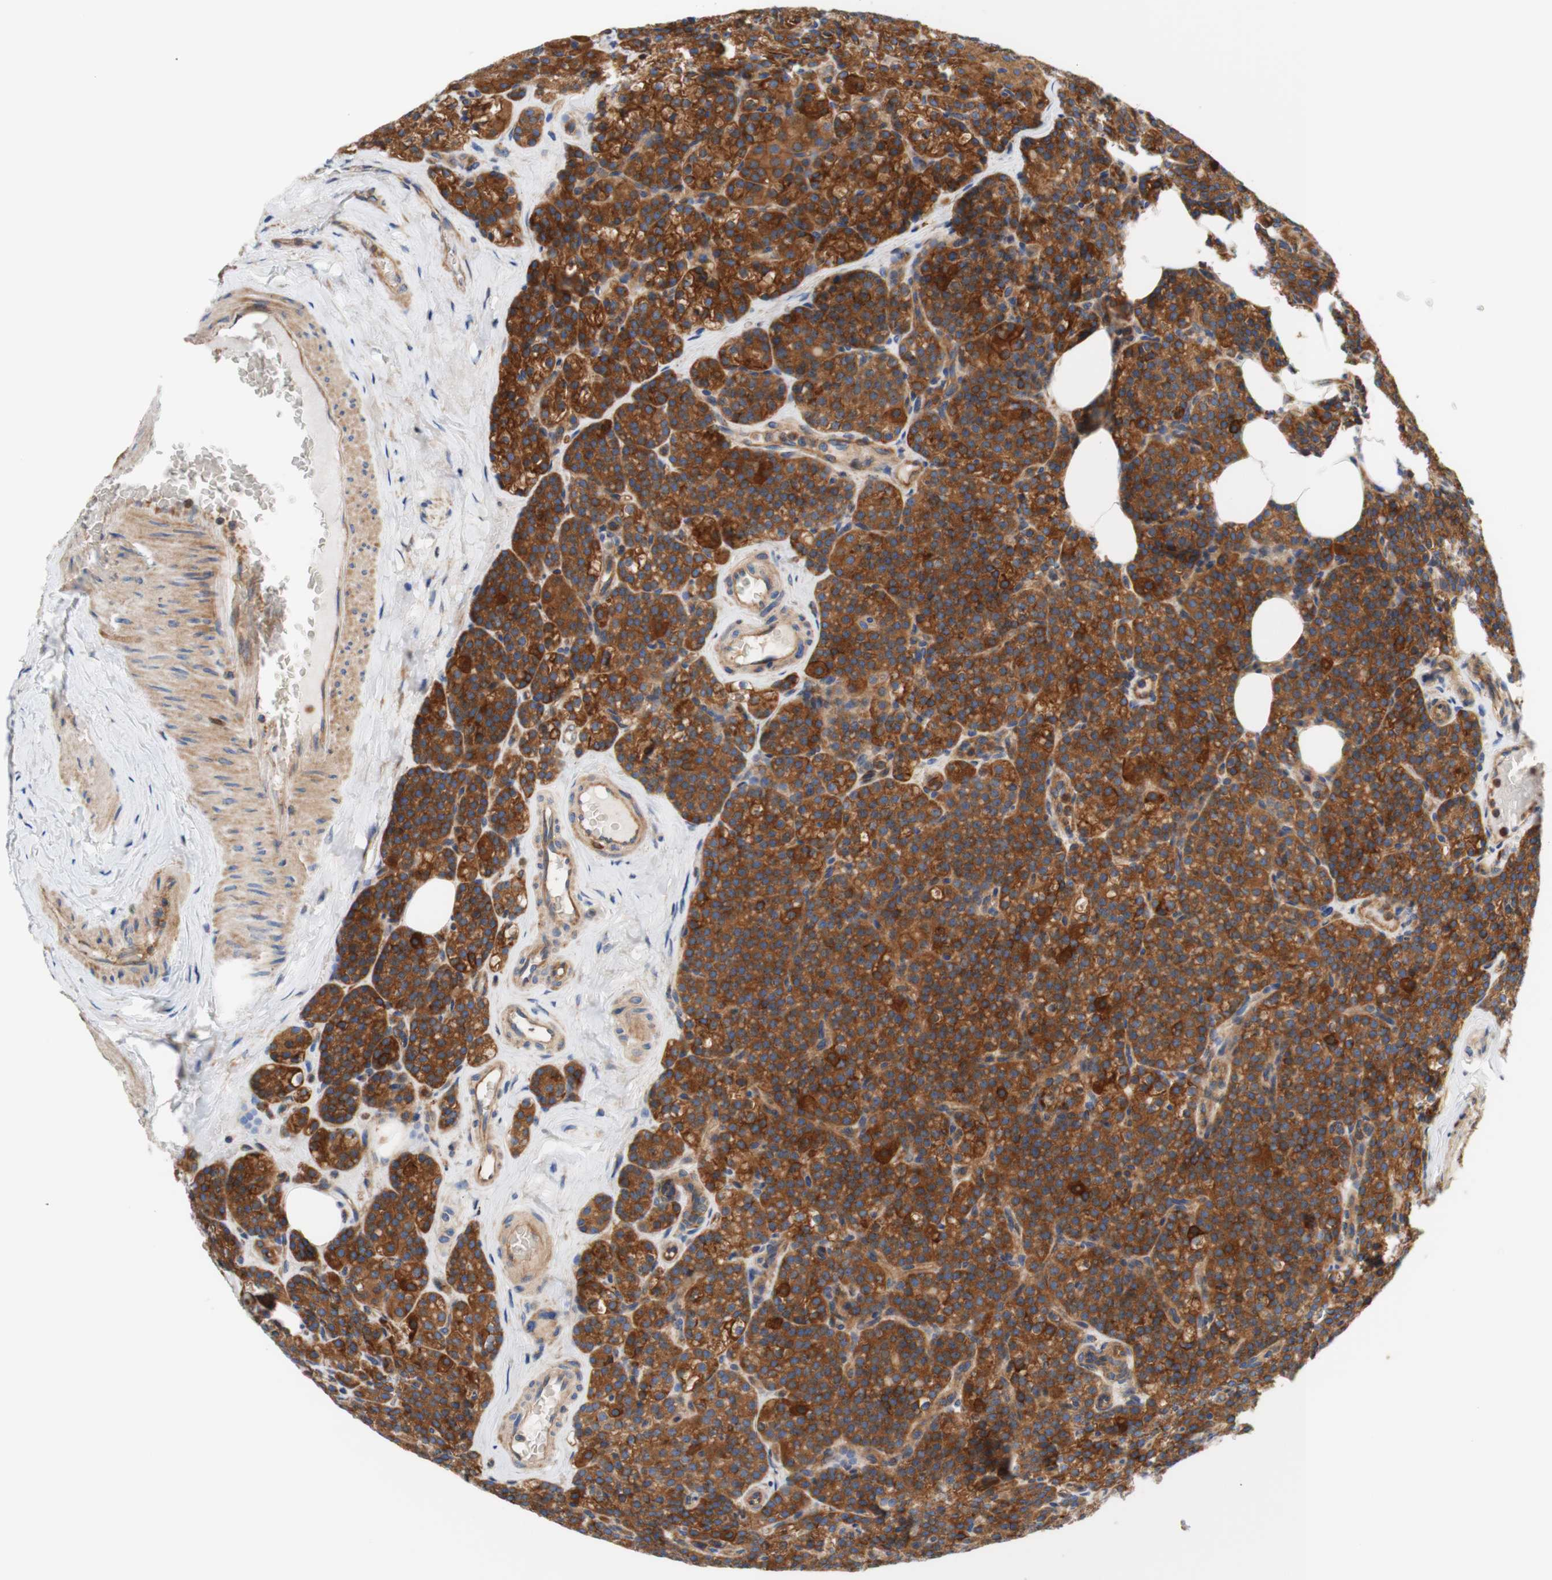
{"staining": {"intensity": "moderate", "quantity": ">75%", "location": "cytoplasmic/membranous"}, "tissue": "parathyroid gland", "cell_type": "Glandular cells", "image_type": "normal", "snomed": [{"axis": "morphology", "description": "Normal tissue, NOS"}, {"axis": "topography", "description": "Parathyroid gland"}], "caption": "An immunohistochemistry image of normal tissue is shown. Protein staining in brown labels moderate cytoplasmic/membranous positivity in parathyroid gland within glandular cells. (IHC, brightfield microscopy, high magnification).", "gene": "STOM", "patient": {"sex": "female", "age": 57}}